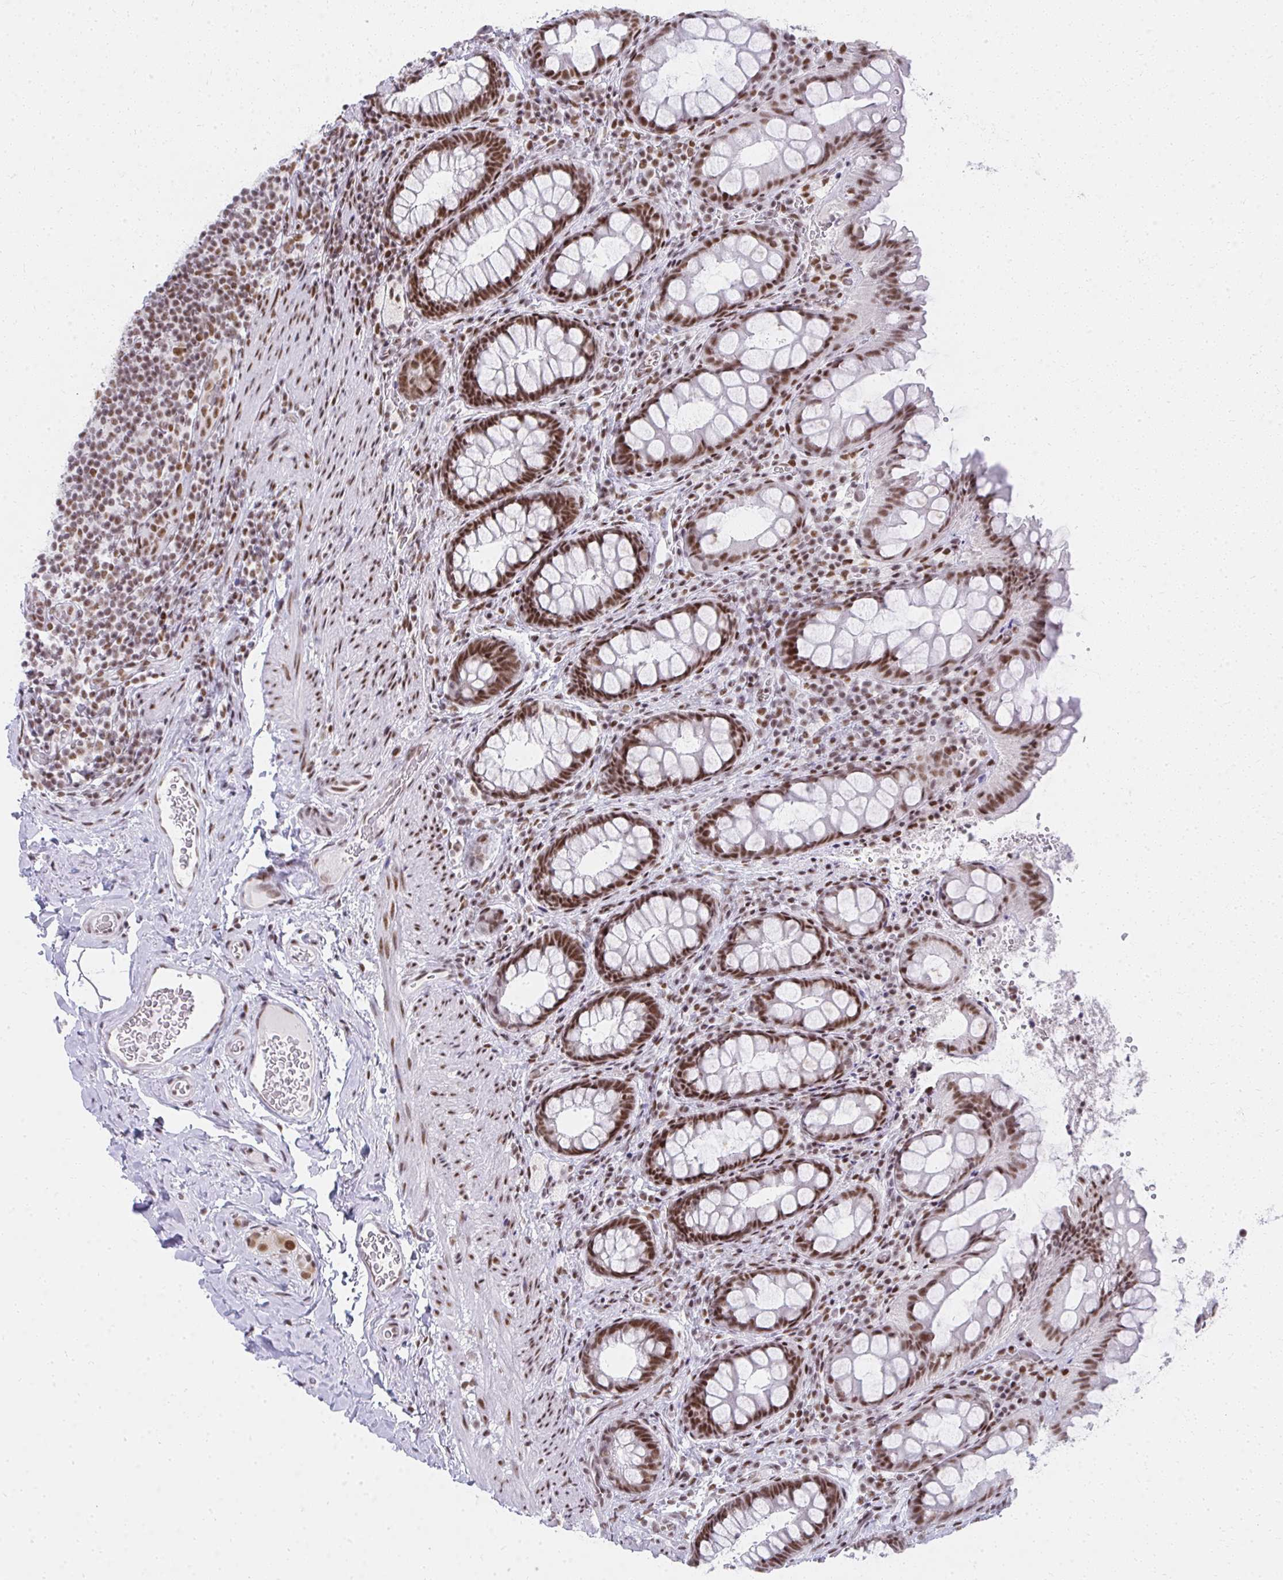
{"staining": {"intensity": "strong", "quantity": ">75%", "location": "nuclear"}, "tissue": "rectum", "cell_type": "Glandular cells", "image_type": "normal", "snomed": [{"axis": "morphology", "description": "Normal tissue, NOS"}, {"axis": "topography", "description": "Rectum"}, {"axis": "topography", "description": "Peripheral nerve tissue"}], "caption": "Protein staining of normal rectum reveals strong nuclear positivity in approximately >75% of glandular cells.", "gene": "CREBBP", "patient": {"sex": "female", "age": 69}}